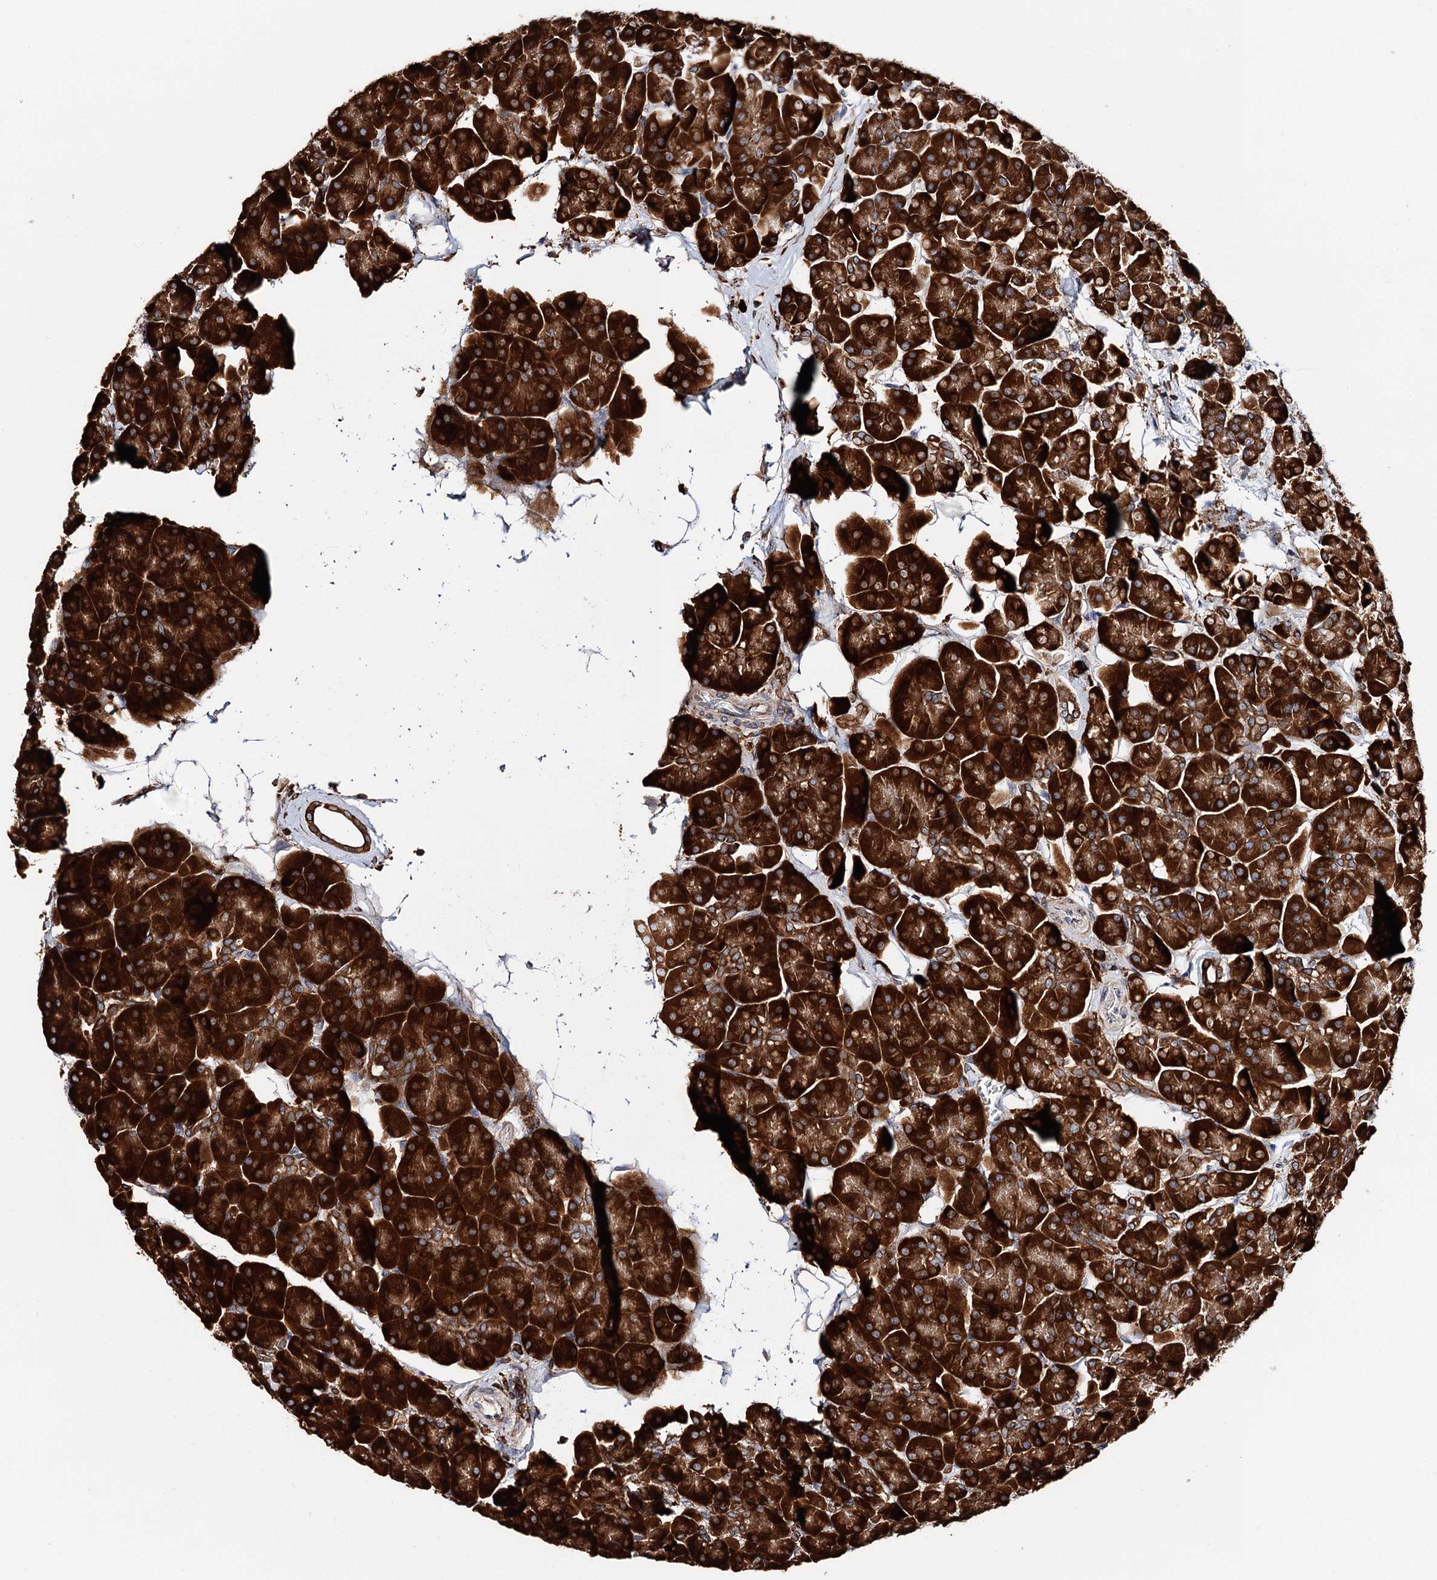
{"staining": {"intensity": "strong", "quantity": ">75%", "location": "cytoplasmic/membranous"}, "tissue": "pancreas", "cell_type": "Exocrine glandular cells", "image_type": "normal", "snomed": [{"axis": "morphology", "description": "Normal tissue, NOS"}, {"axis": "topography", "description": "Pancreas"}], "caption": "The micrograph exhibits a brown stain indicating the presence of a protein in the cytoplasmic/membranous of exocrine glandular cells in pancreas. (IHC, brightfield microscopy, high magnification).", "gene": "ERP29", "patient": {"sex": "male", "age": 66}}